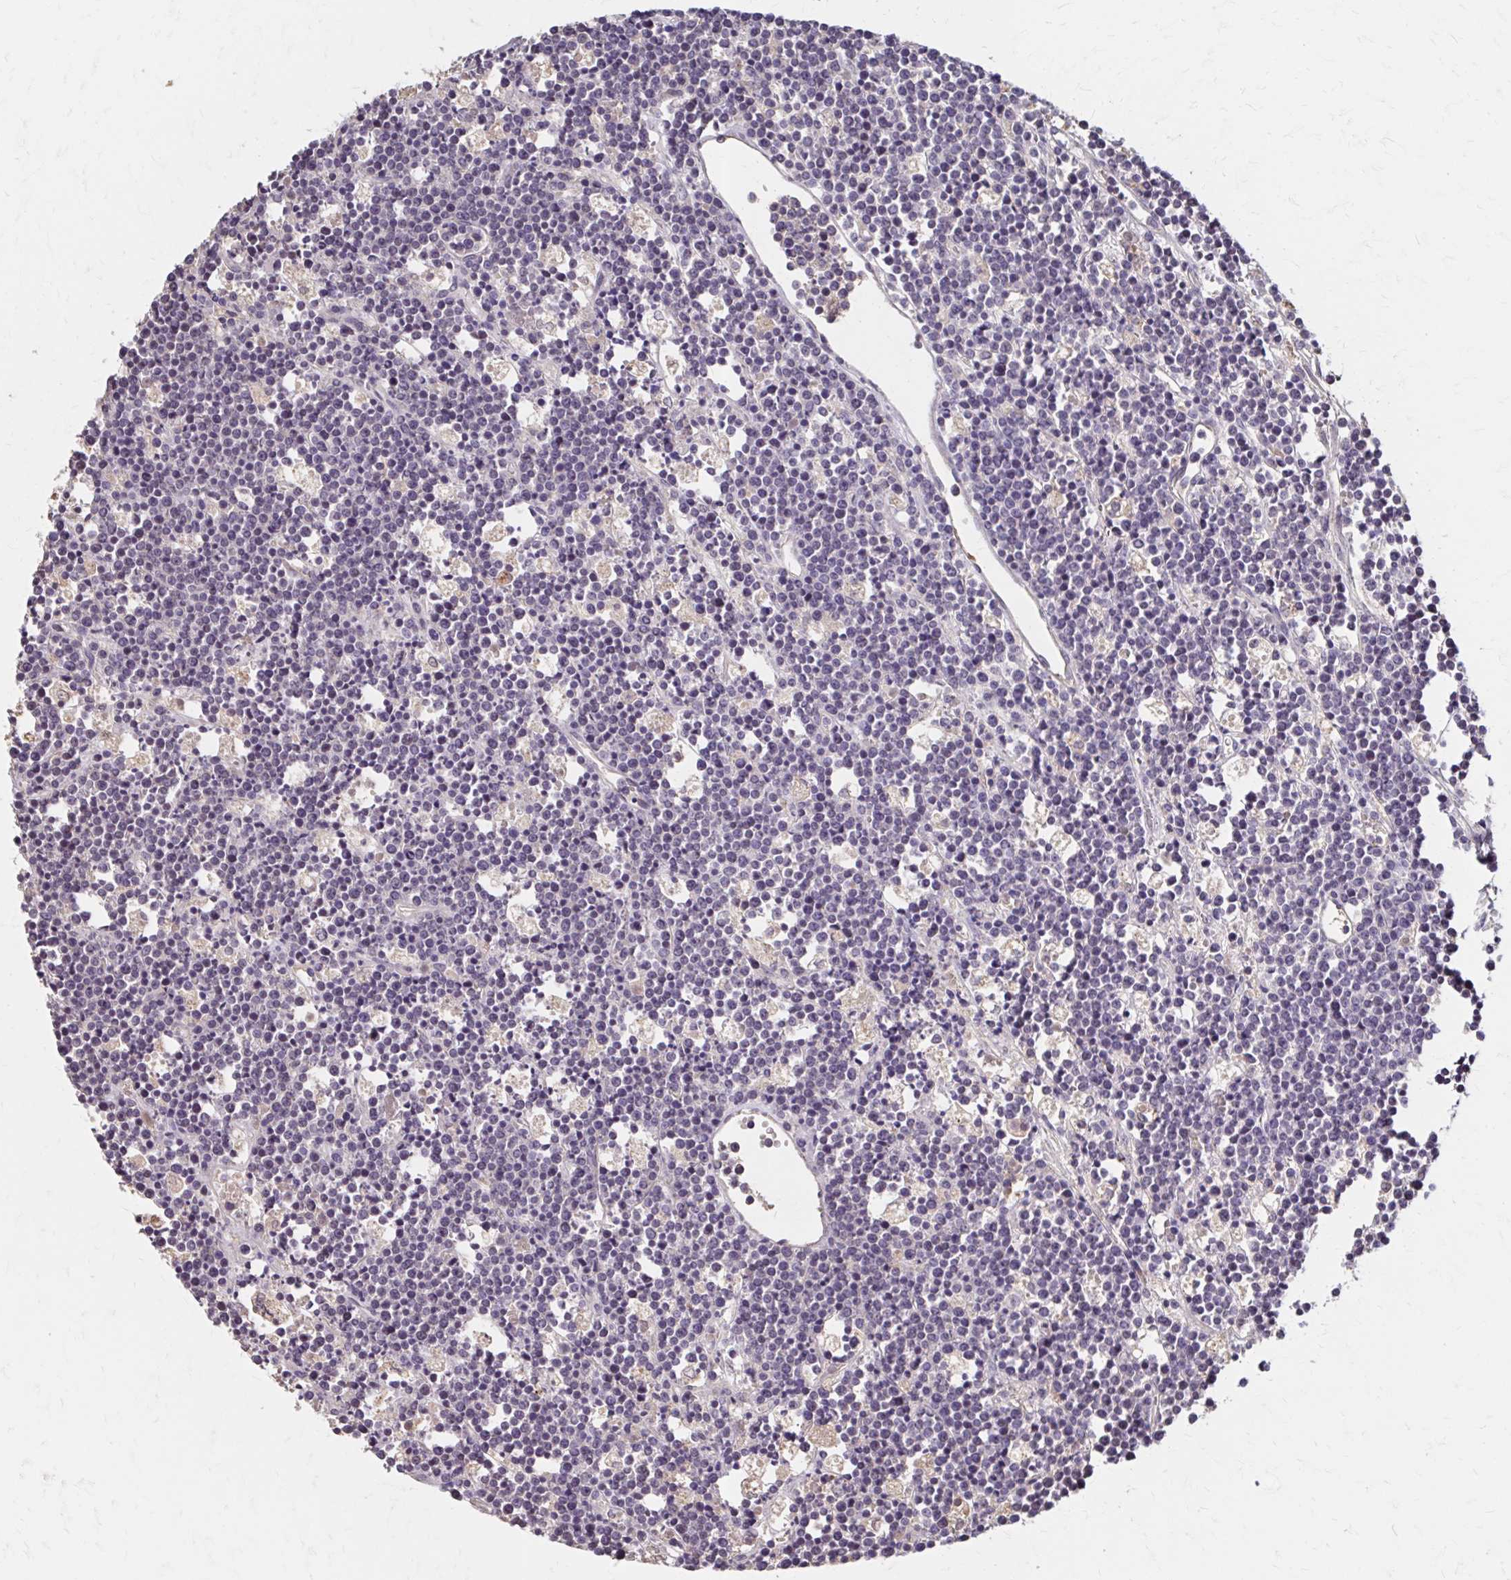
{"staining": {"intensity": "negative", "quantity": "none", "location": "none"}, "tissue": "lymphoma", "cell_type": "Tumor cells", "image_type": "cancer", "snomed": [{"axis": "morphology", "description": "Malignant lymphoma, non-Hodgkin's type, High grade"}, {"axis": "topography", "description": "Ovary"}], "caption": "IHC photomicrograph of malignant lymphoma, non-Hodgkin's type (high-grade) stained for a protein (brown), which shows no expression in tumor cells.", "gene": "HMGCS2", "patient": {"sex": "female", "age": 56}}